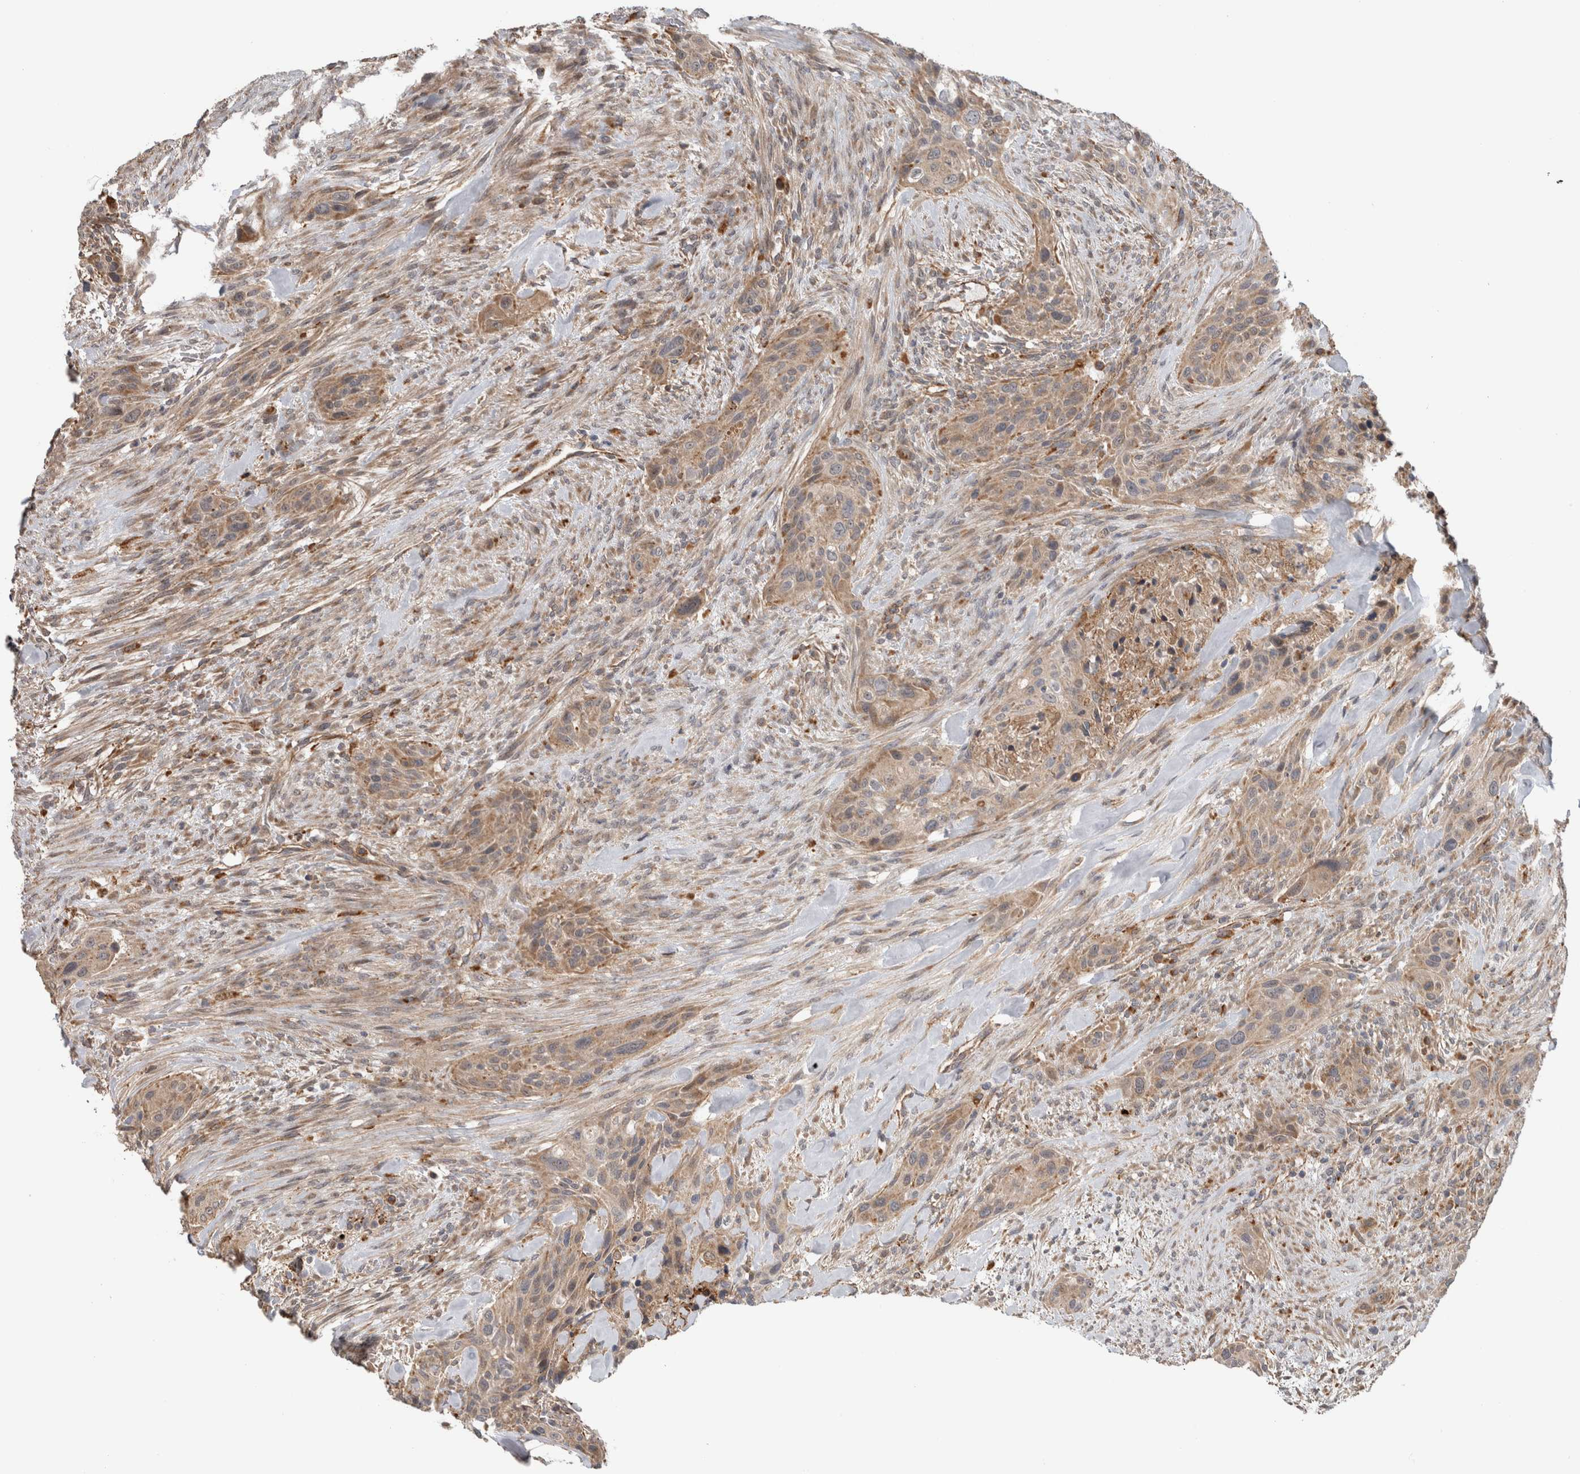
{"staining": {"intensity": "weak", "quantity": ">75%", "location": "cytoplasmic/membranous"}, "tissue": "urothelial cancer", "cell_type": "Tumor cells", "image_type": "cancer", "snomed": [{"axis": "morphology", "description": "Urothelial carcinoma, High grade"}, {"axis": "topography", "description": "Urinary bladder"}], "caption": "Urothelial cancer tissue reveals weak cytoplasmic/membranous positivity in approximately >75% of tumor cells", "gene": "ADGRL3", "patient": {"sex": "male", "age": 35}}